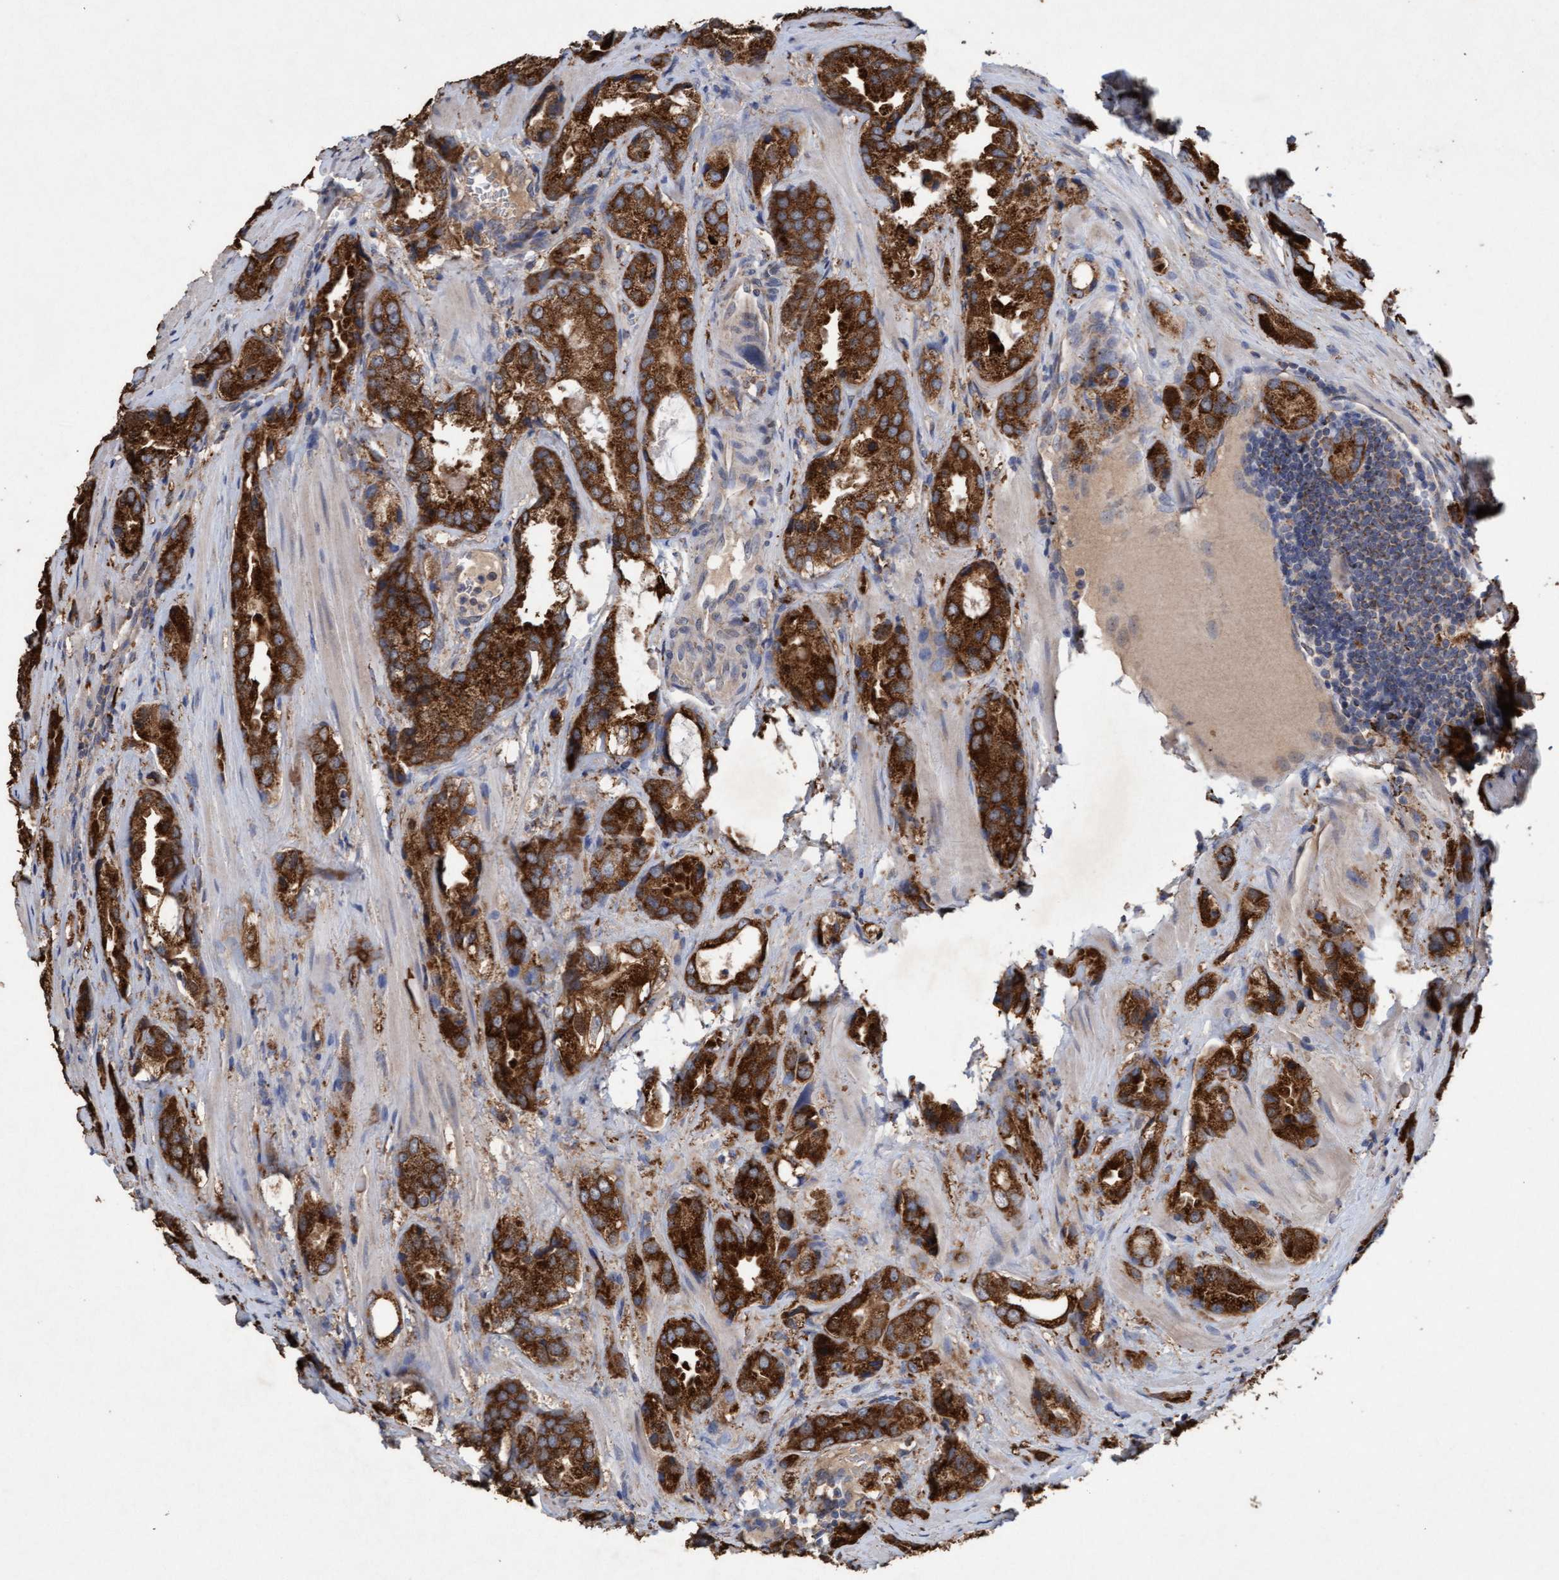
{"staining": {"intensity": "strong", "quantity": ">75%", "location": "cytoplasmic/membranous"}, "tissue": "prostate cancer", "cell_type": "Tumor cells", "image_type": "cancer", "snomed": [{"axis": "morphology", "description": "Adenocarcinoma, High grade"}, {"axis": "topography", "description": "Prostate"}], "caption": "Protein expression analysis of adenocarcinoma (high-grade) (prostate) reveals strong cytoplasmic/membranous expression in about >75% of tumor cells. (DAB (3,3'-diaminobenzidine) IHC with brightfield microscopy, high magnification).", "gene": "ATPAF2", "patient": {"sex": "male", "age": 63}}